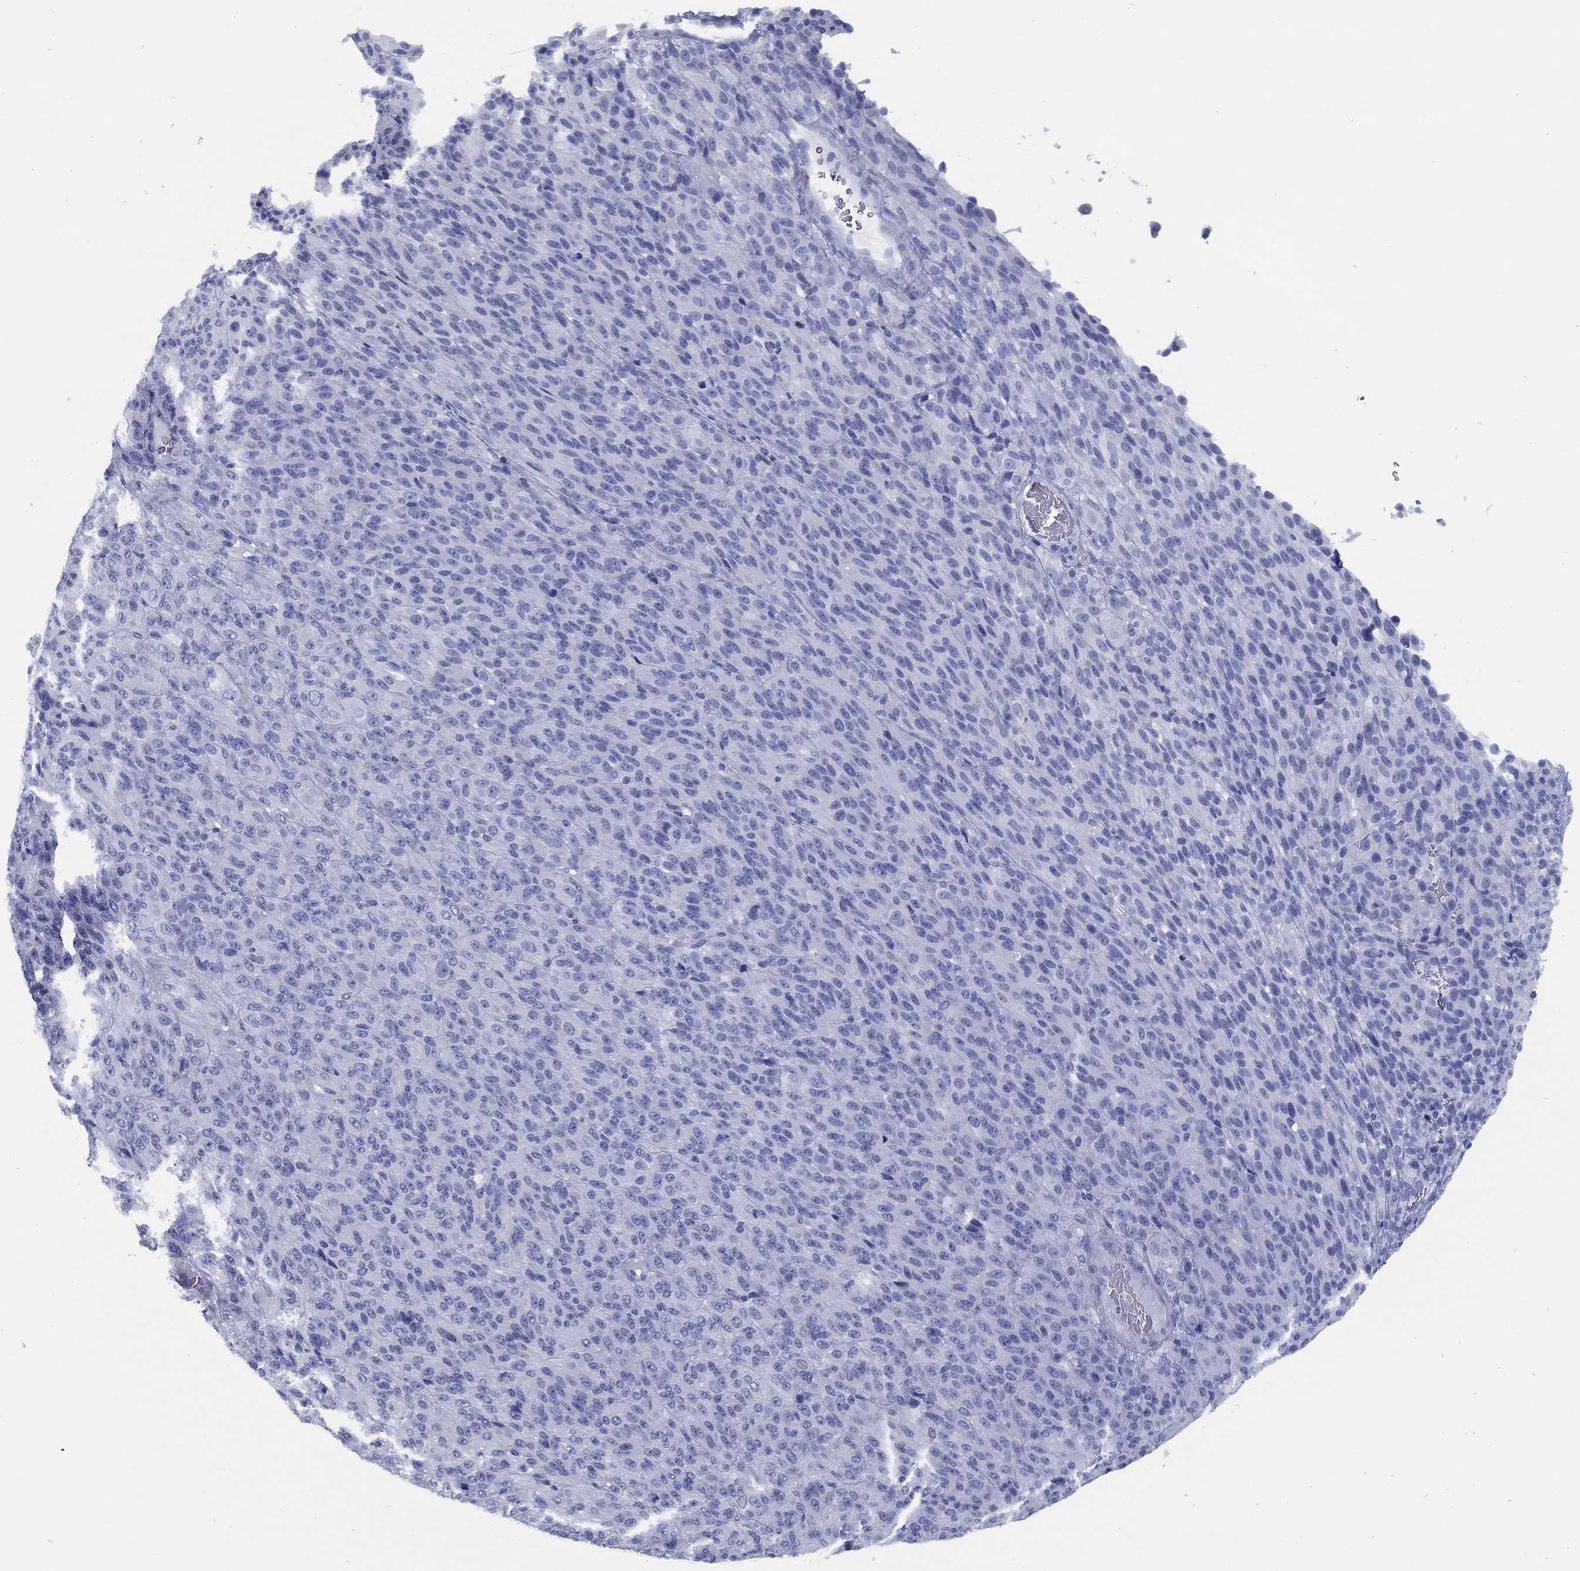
{"staining": {"intensity": "negative", "quantity": "none", "location": "none"}, "tissue": "melanoma", "cell_type": "Tumor cells", "image_type": "cancer", "snomed": [{"axis": "morphology", "description": "Malignant melanoma, Metastatic site"}, {"axis": "topography", "description": "Brain"}], "caption": "The image reveals no staining of tumor cells in malignant melanoma (metastatic site).", "gene": "TMEM252", "patient": {"sex": "female", "age": 56}}